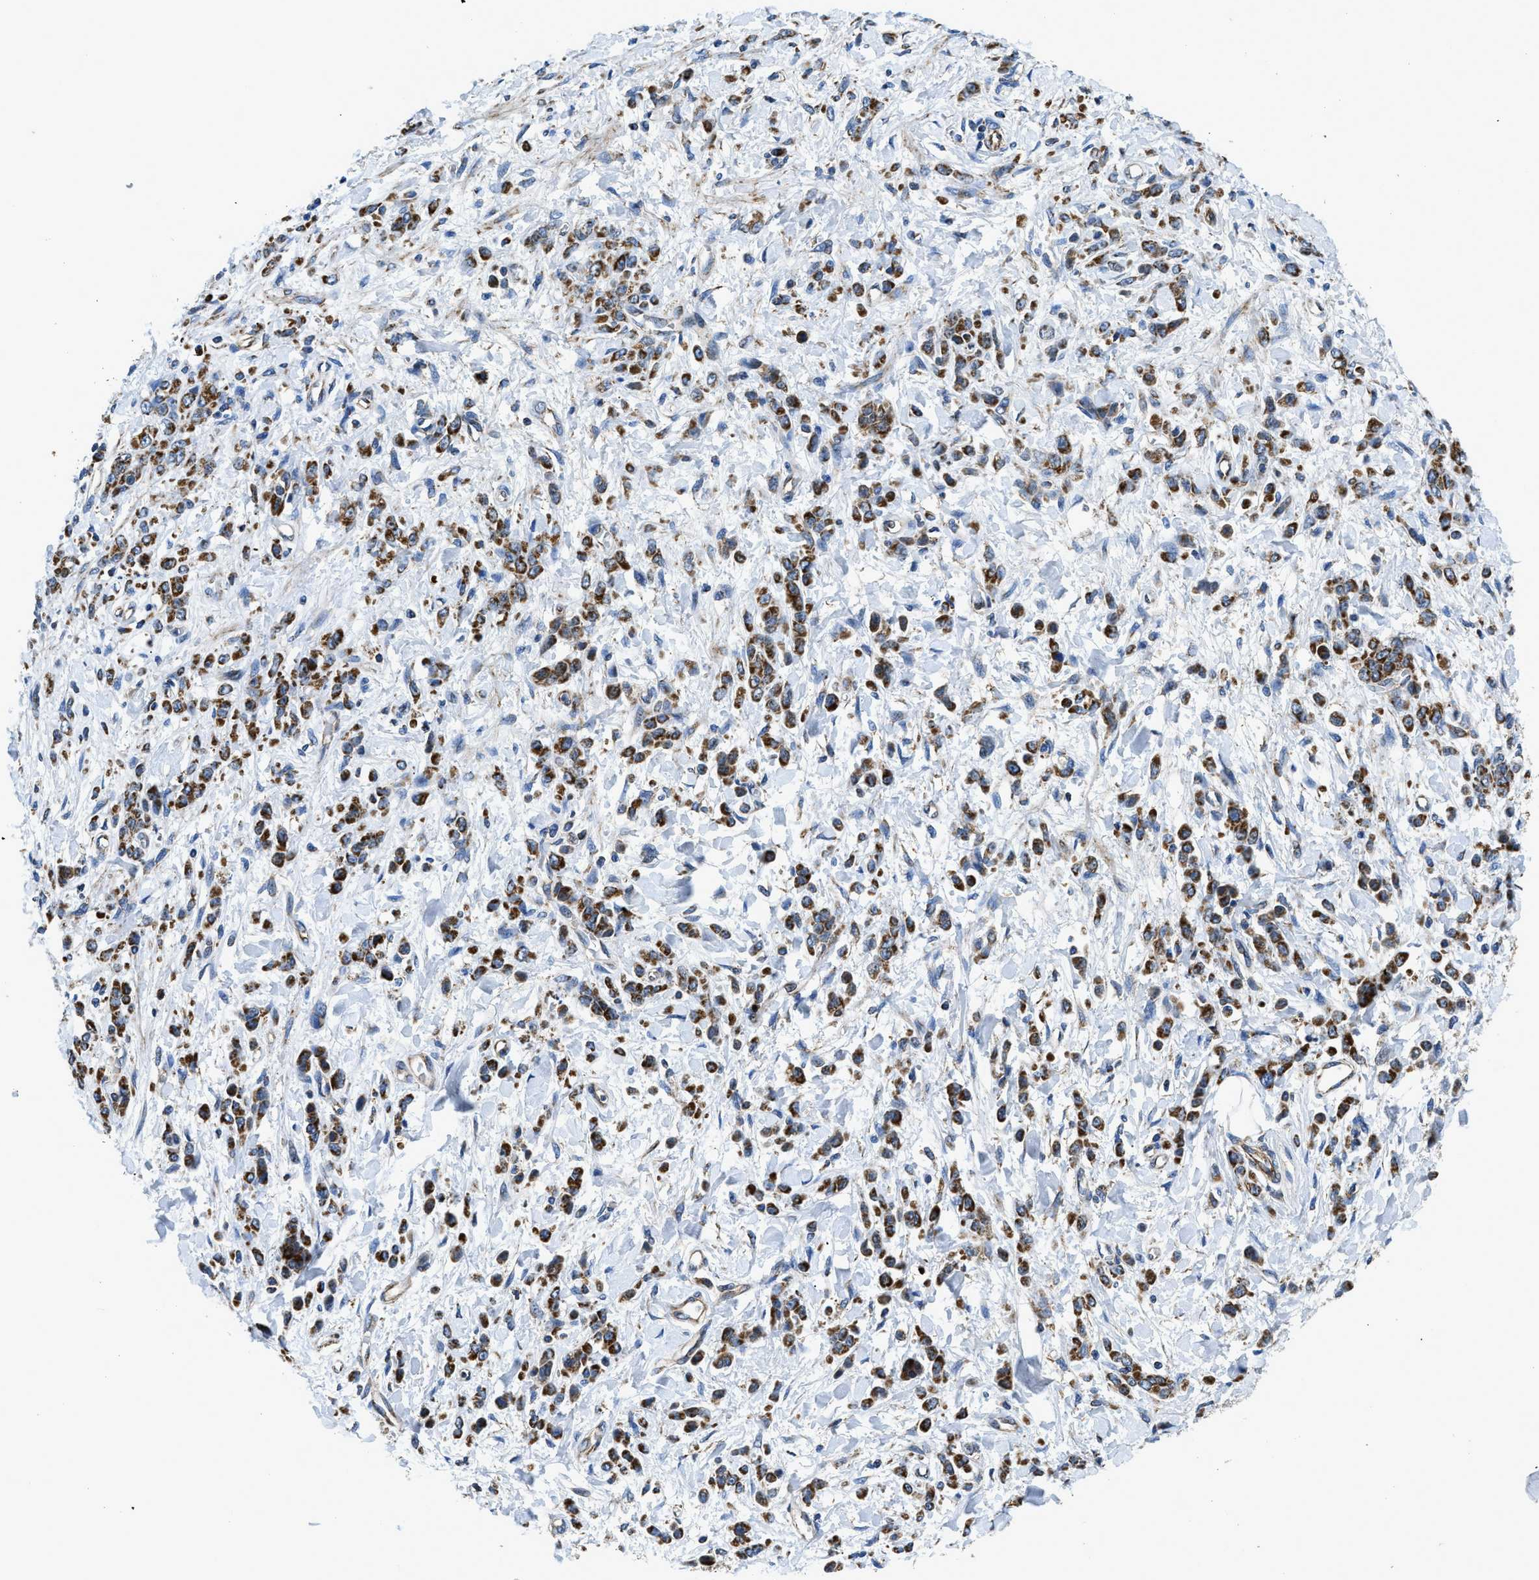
{"staining": {"intensity": "strong", "quantity": ">75%", "location": "cytoplasmic/membranous"}, "tissue": "stomach cancer", "cell_type": "Tumor cells", "image_type": "cancer", "snomed": [{"axis": "morphology", "description": "Normal tissue, NOS"}, {"axis": "morphology", "description": "Adenocarcinoma, NOS"}, {"axis": "topography", "description": "Stomach"}], "caption": "Stomach cancer was stained to show a protein in brown. There is high levels of strong cytoplasmic/membranous staining in approximately >75% of tumor cells. The staining was performed using DAB to visualize the protein expression in brown, while the nuclei were stained in blue with hematoxylin (Magnification: 20x).", "gene": "STK33", "patient": {"sex": "male", "age": 82}}